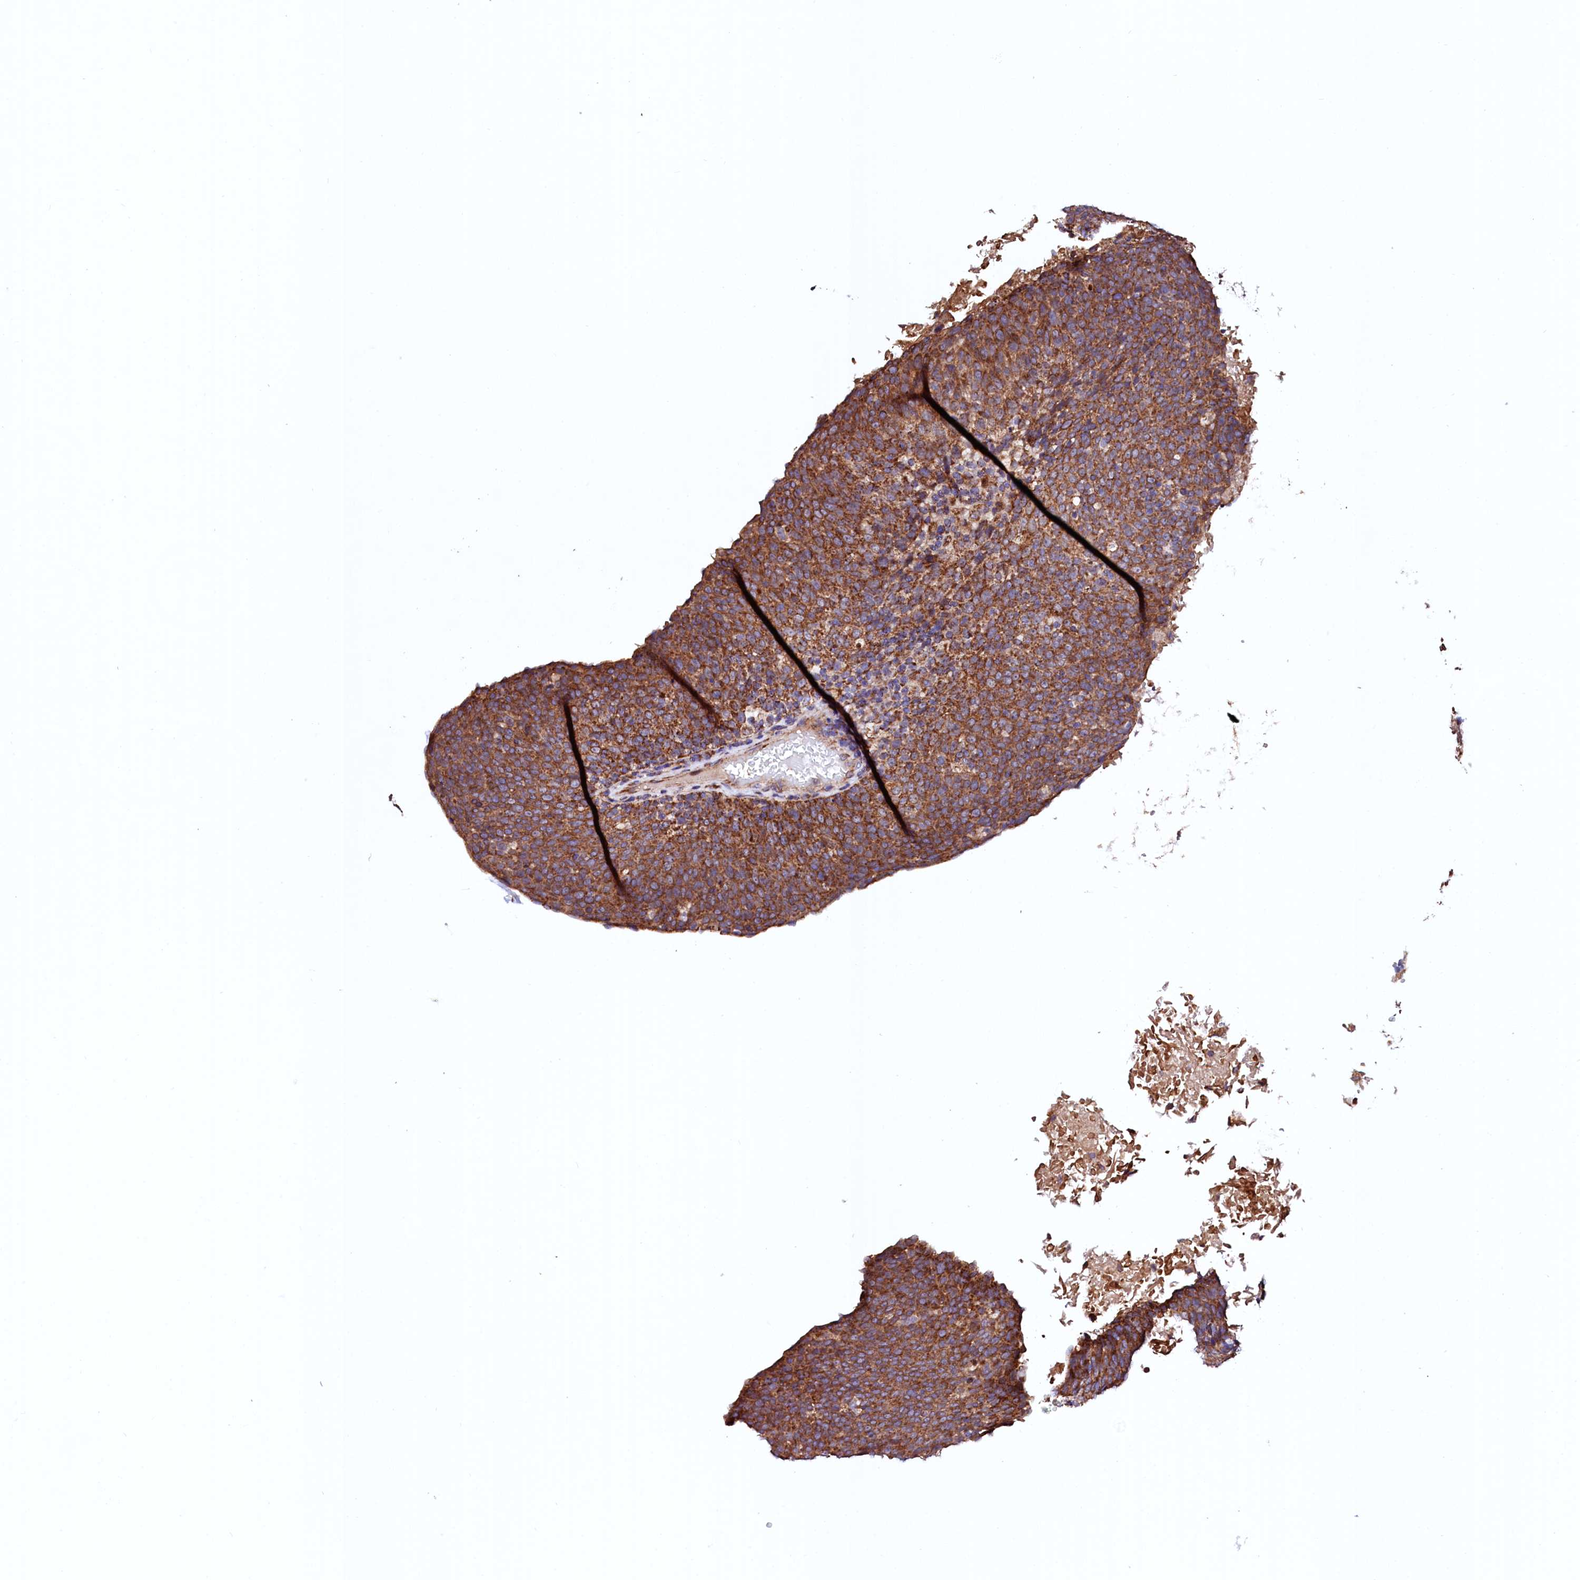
{"staining": {"intensity": "strong", "quantity": ">75%", "location": "cytoplasmic/membranous"}, "tissue": "head and neck cancer", "cell_type": "Tumor cells", "image_type": "cancer", "snomed": [{"axis": "morphology", "description": "Squamous cell carcinoma, NOS"}, {"axis": "morphology", "description": "Squamous cell carcinoma, metastatic, NOS"}, {"axis": "topography", "description": "Lymph node"}, {"axis": "topography", "description": "Head-Neck"}], "caption": "IHC micrograph of neoplastic tissue: human head and neck metastatic squamous cell carcinoma stained using immunohistochemistry shows high levels of strong protein expression localized specifically in the cytoplasmic/membranous of tumor cells, appearing as a cytoplasmic/membranous brown color.", "gene": "UBE3C", "patient": {"sex": "male", "age": 62}}